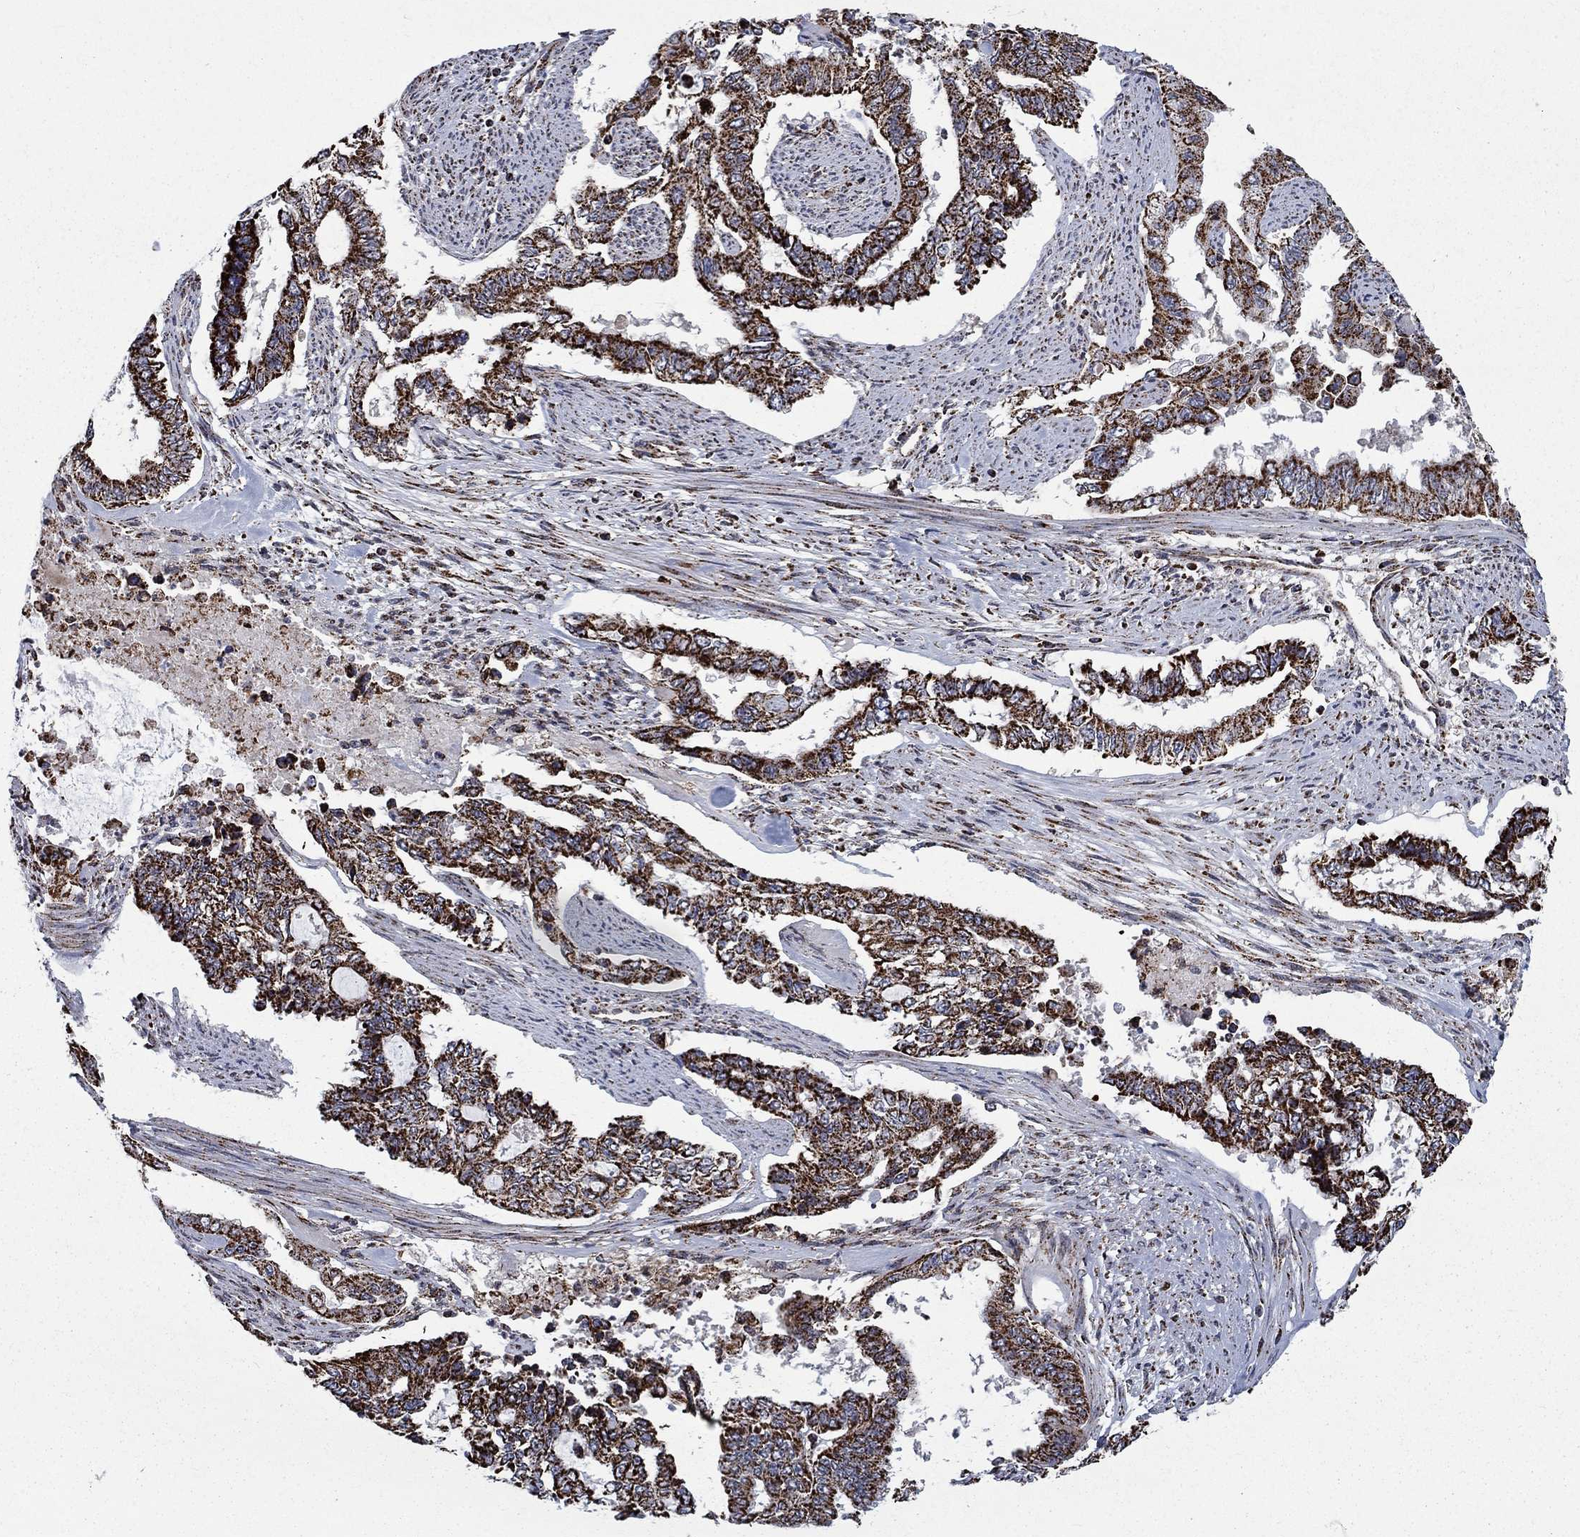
{"staining": {"intensity": "strong", "quantity": ">75%", "location": "cytoplasmic/membranous"}, "tissue": "endometrial cancer", "cell_type": "Tumor cells", "image_type": "cancer", "snomed": [{"axis": "morphology", "description": "Adenocarcinoma, NOS"}, {"axis": "topography", "description": "Uterus"}], "caption": "A micrograph of endometrial adenocarcinoma stained for a protein reveals strong cytoplasmic/membranous brown staining in tumor cells.", "gene": "MOAP1", "patient": {"sex": "female", "age": 59}}